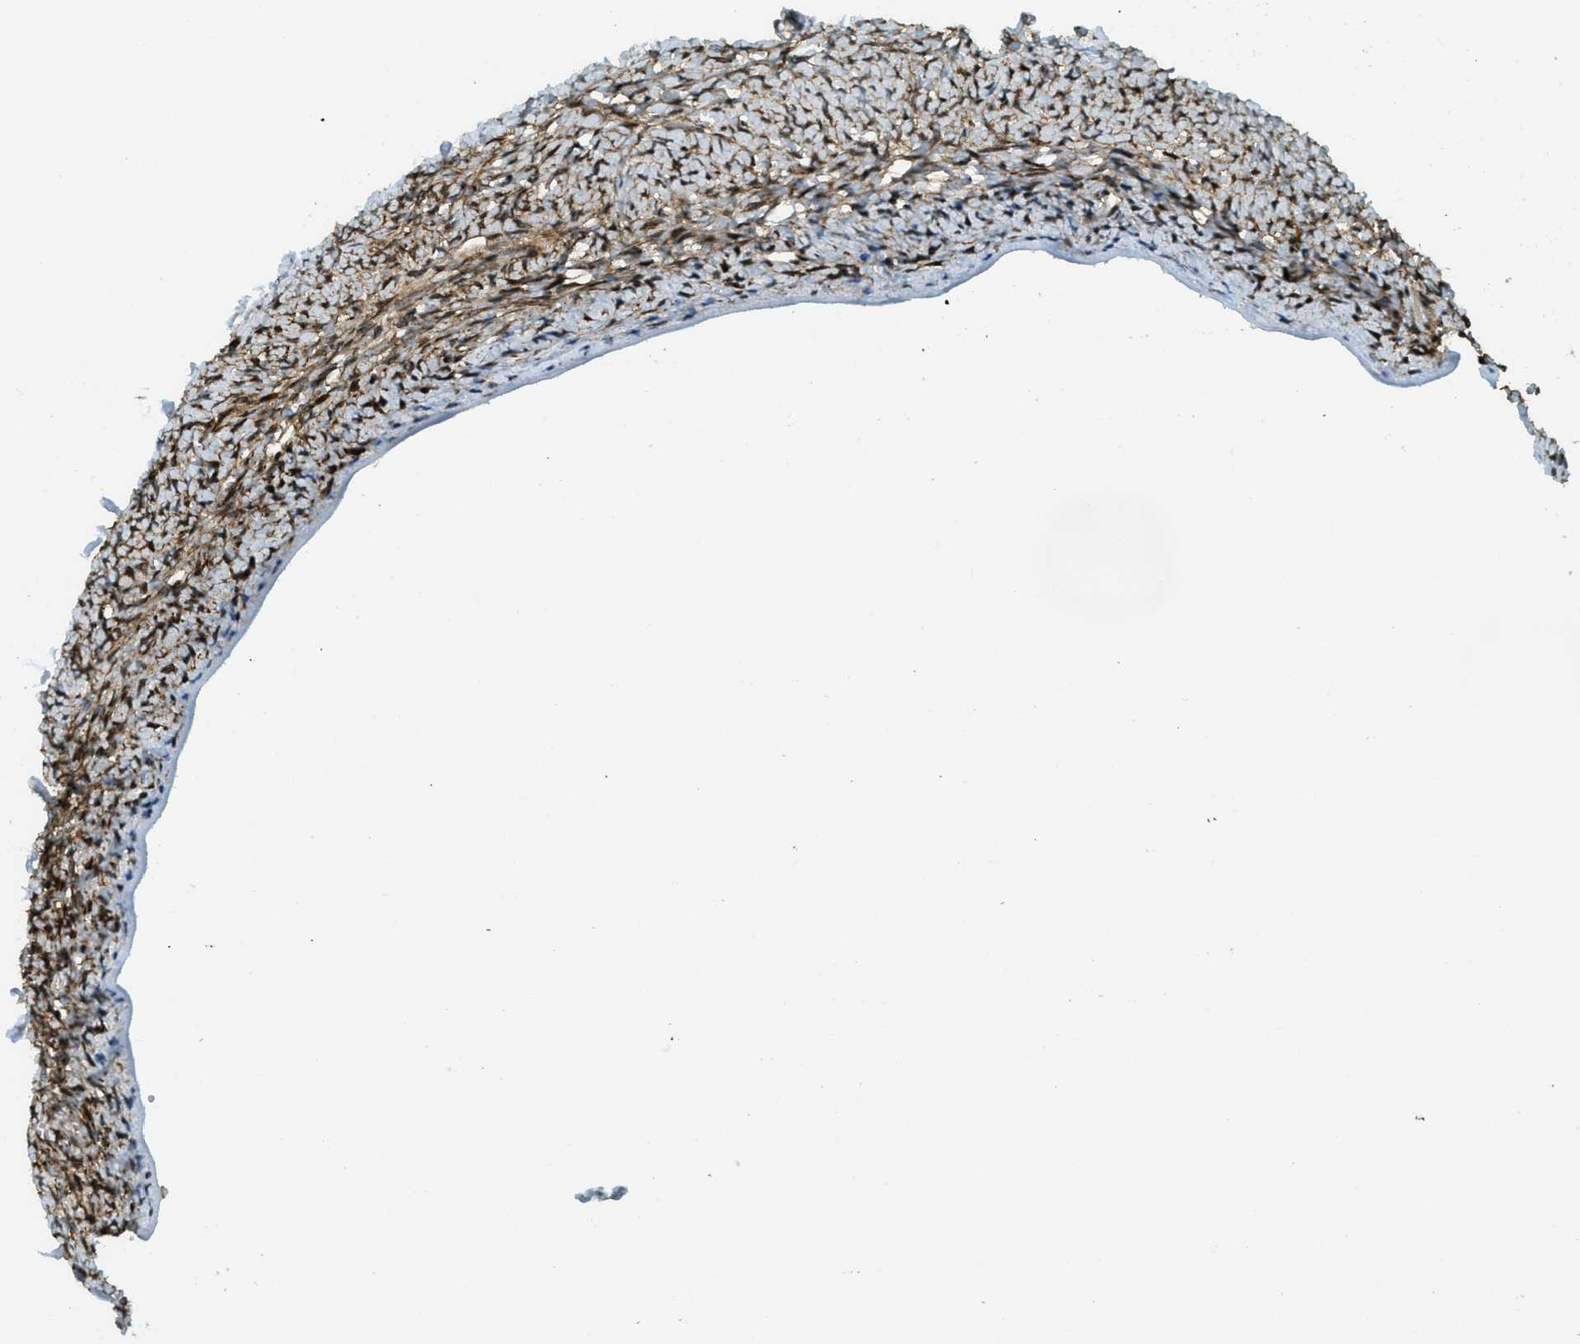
{"staining": {"intensity": "moderate", "quantity": ">75%", "location": "cytoplasmic/membranous,nuclear"}, "tissue": "ovary", "cell_type": "Ovarian stroma cells", "image_type": "normal", "snomed": [{"axis": "morphology", "description": "Normal tissue, NOS"}, {"axis": "topography", "description": "Ovary"}], "caption": "DAB immunohistochemical staining of unremarkable ovary reveals moderate cytoplasmic/membranous,nuclear protein expression in about >75% of ovarian stroma cells.", "gene": "CFAP36", "patient": {"sex": "female", "age": 27}}